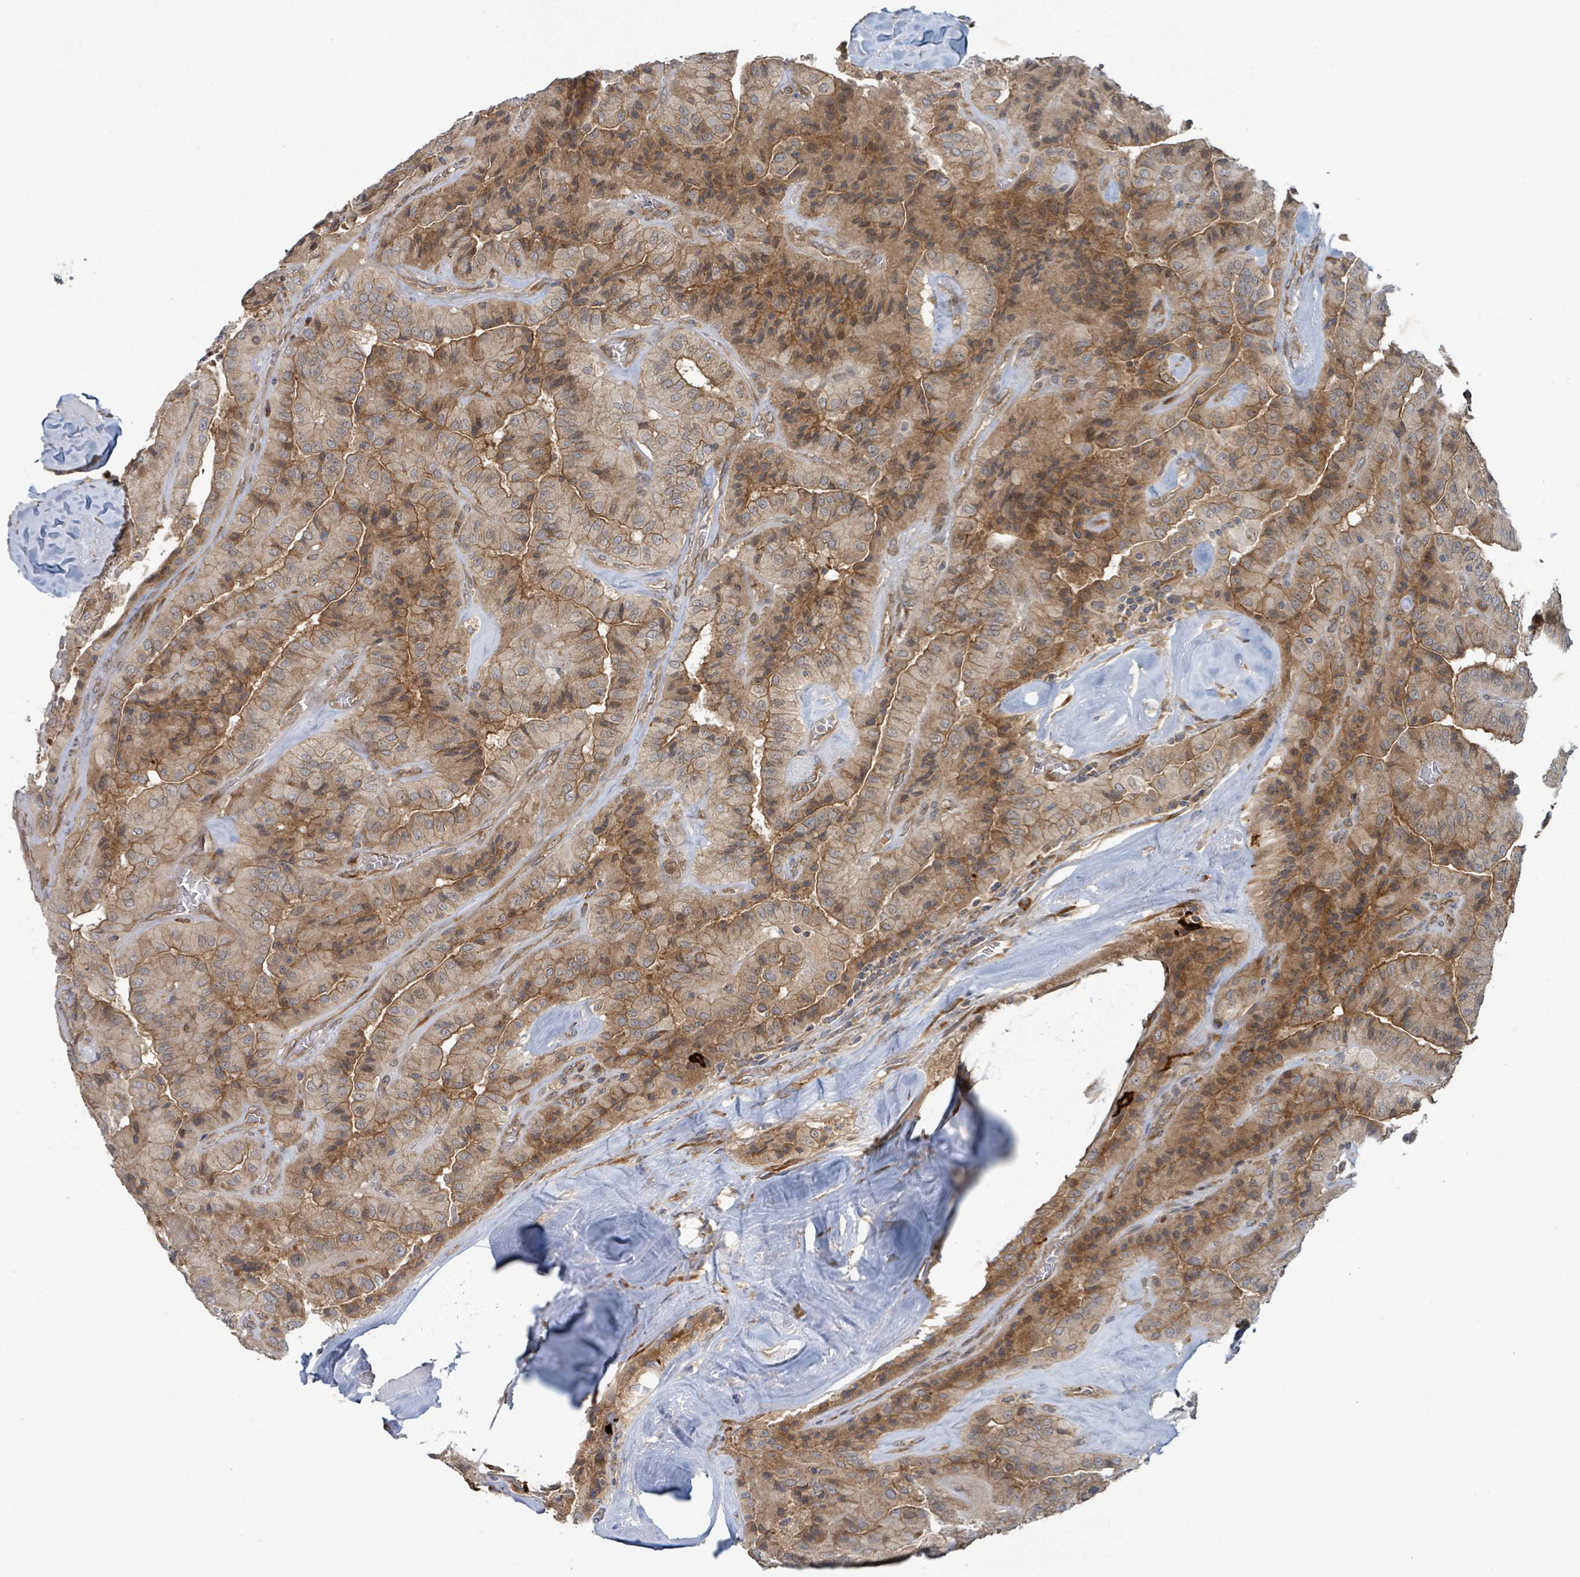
{"staining": {"intensity": "moderate", "quantity": ">75%", "location": "cytoplasmic/membranous"}, "tissue": "thyroid cancer", "cell_type": "Tumor cells", "image_type": "cancer", "snomed": [{"axis": "morphology", "description": "Normal tissue, NOS"}, {"axis": "morphology", "description": "Papillary adenocarcinoma, NOS"}, {"axis": "topography", "description": "Thyroid gland"}], "caption": "A histopathology image showing moderate cytoplasmic/membranous staining in about >75% of tumor cells in thyroid cancer, as visualized by brown immunohistochemical staining.", "gene": "OR51E1", "patient": {"sex": "female", "age": 59}}